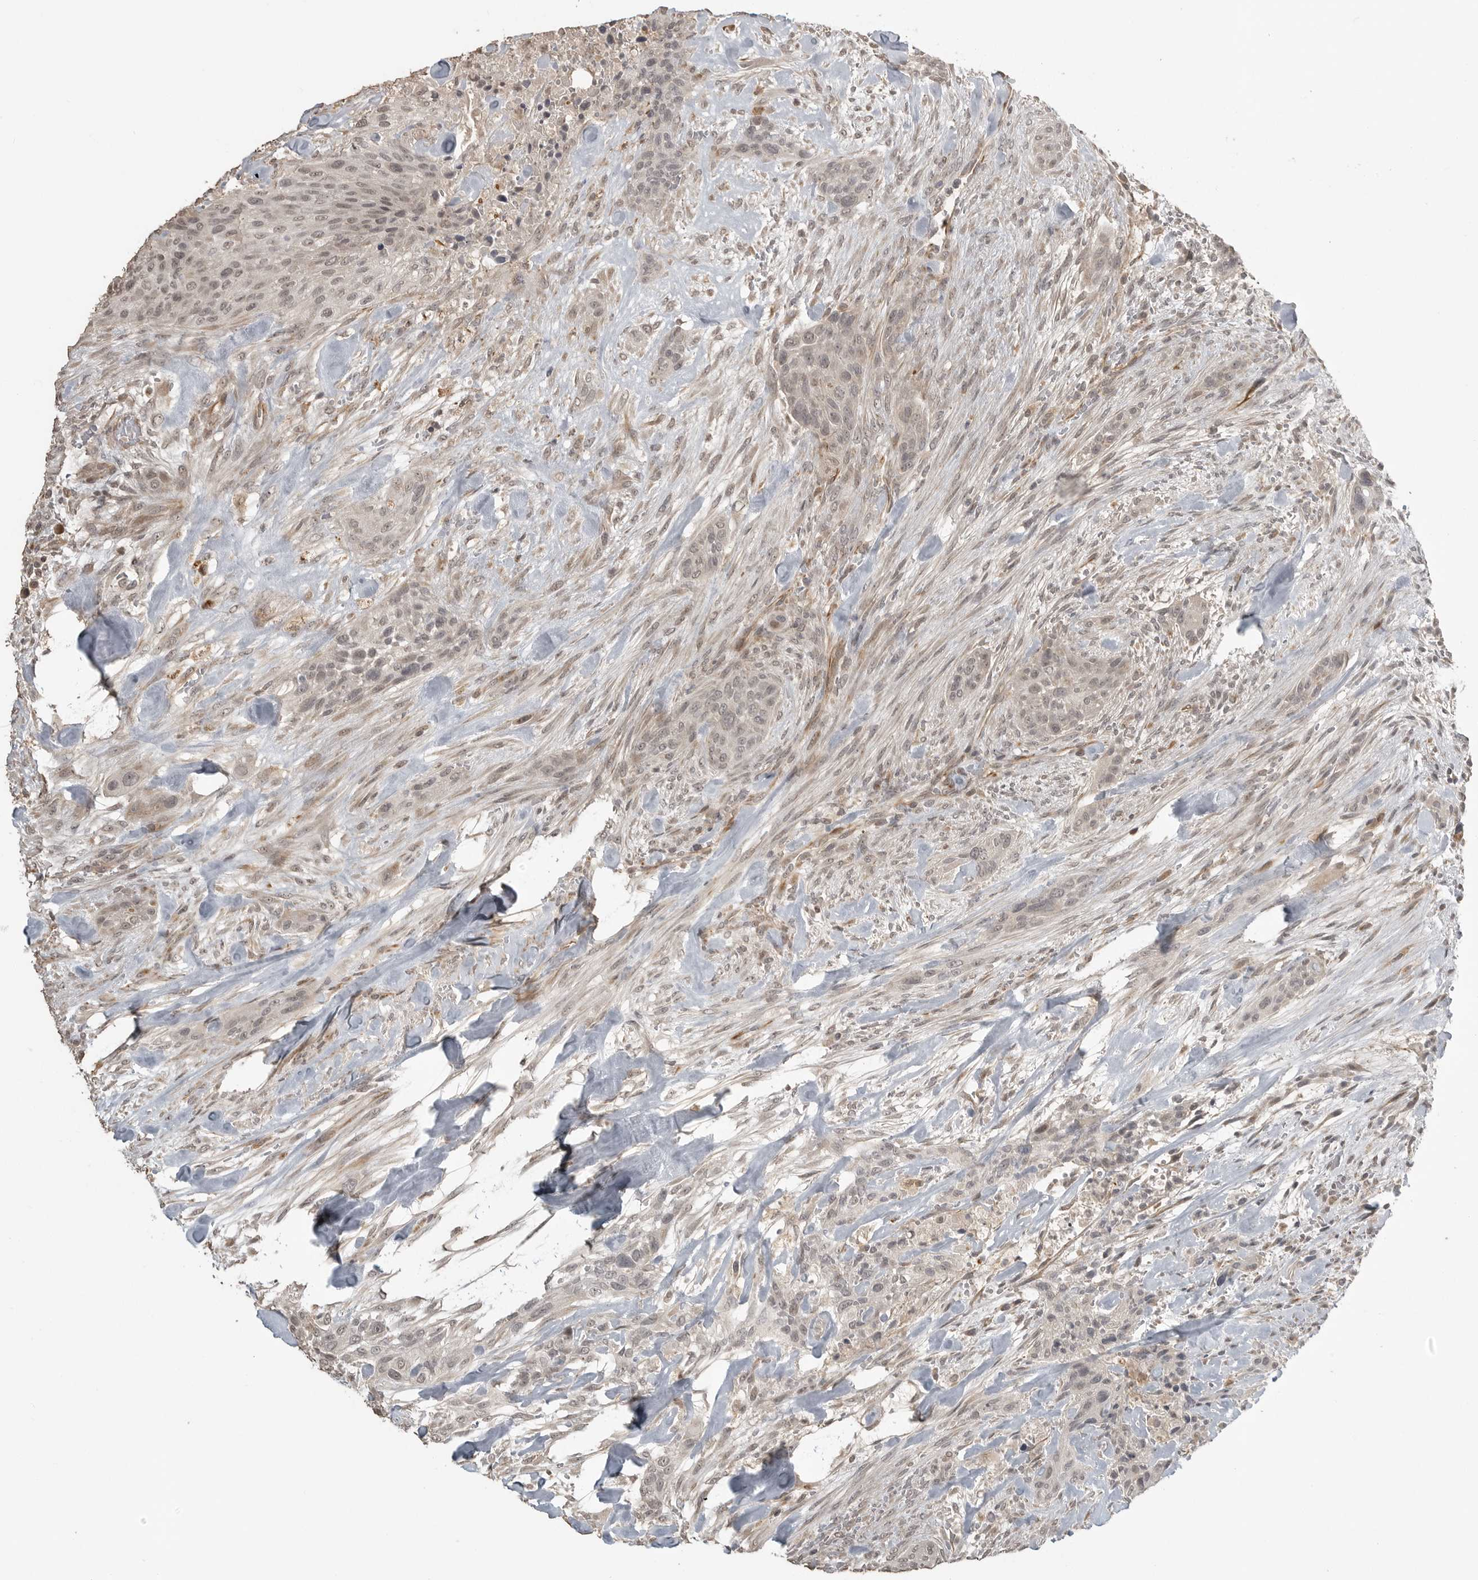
{"staining": {"intensity": "weak", "quantity": "25%-75%", "location": "nuclear"}, "tissue": "urothelial cancer", "cell_type": "Tumor cells", "image_type": "cancer", "snomed": [{"axis": "morphology", "description": "Urothelial carcinoma, High grade"}, {"axis": "topography", "description": "Urinary bladder"}], "caption": "DAB (3,3'-diaminobenzidine) immunohistochemical staining of urothelial carcinoma (high-grade) exhibits weak nuclear protein staining in about 25%-75% of tumor cells.", "gene": "SMG8", "patient": {"sex": "male", "age": 35}}